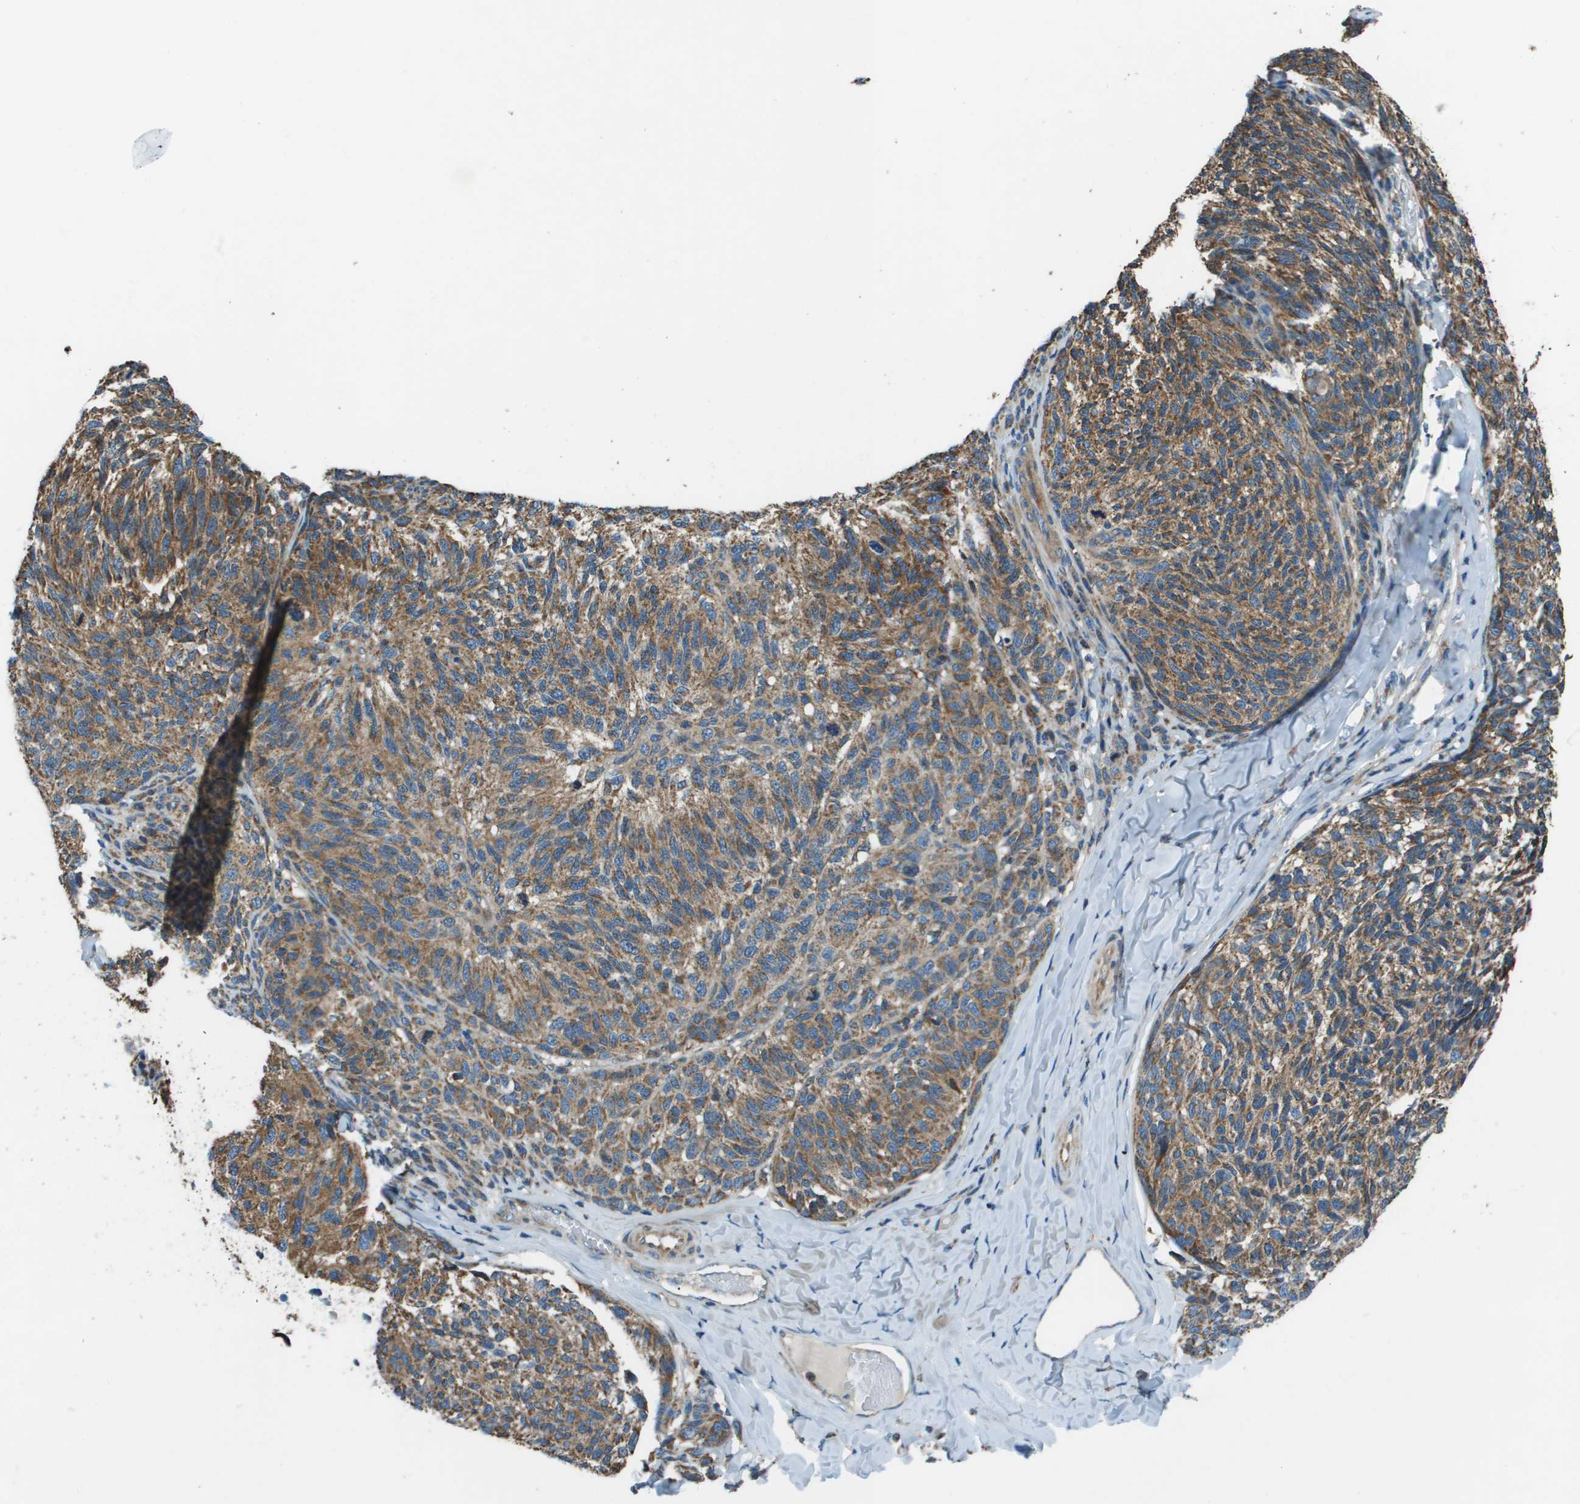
{"staining": {"intensity": "moderate", "quantity": ">75%", "location": "cytoplasmic/membranous"}, "tissue": "melanoma", "cell_type": "Tumor cells", "image_type": "cancer", "snomed": [{"axis": "morphology", "description": "Malignant melanoma, NOS"}, {"axis": "topography", "description": "Skin"}], "caption": "The immunohistochemical stain shows moderate cytoplasmic/membranous positivity in tumor cells of malignant melanoma tissue. (DAB = brown stain, brightfield microscopy at high magnification).", "gene": "TMEM51", "patient": {"sex": "female", "age": 73}}